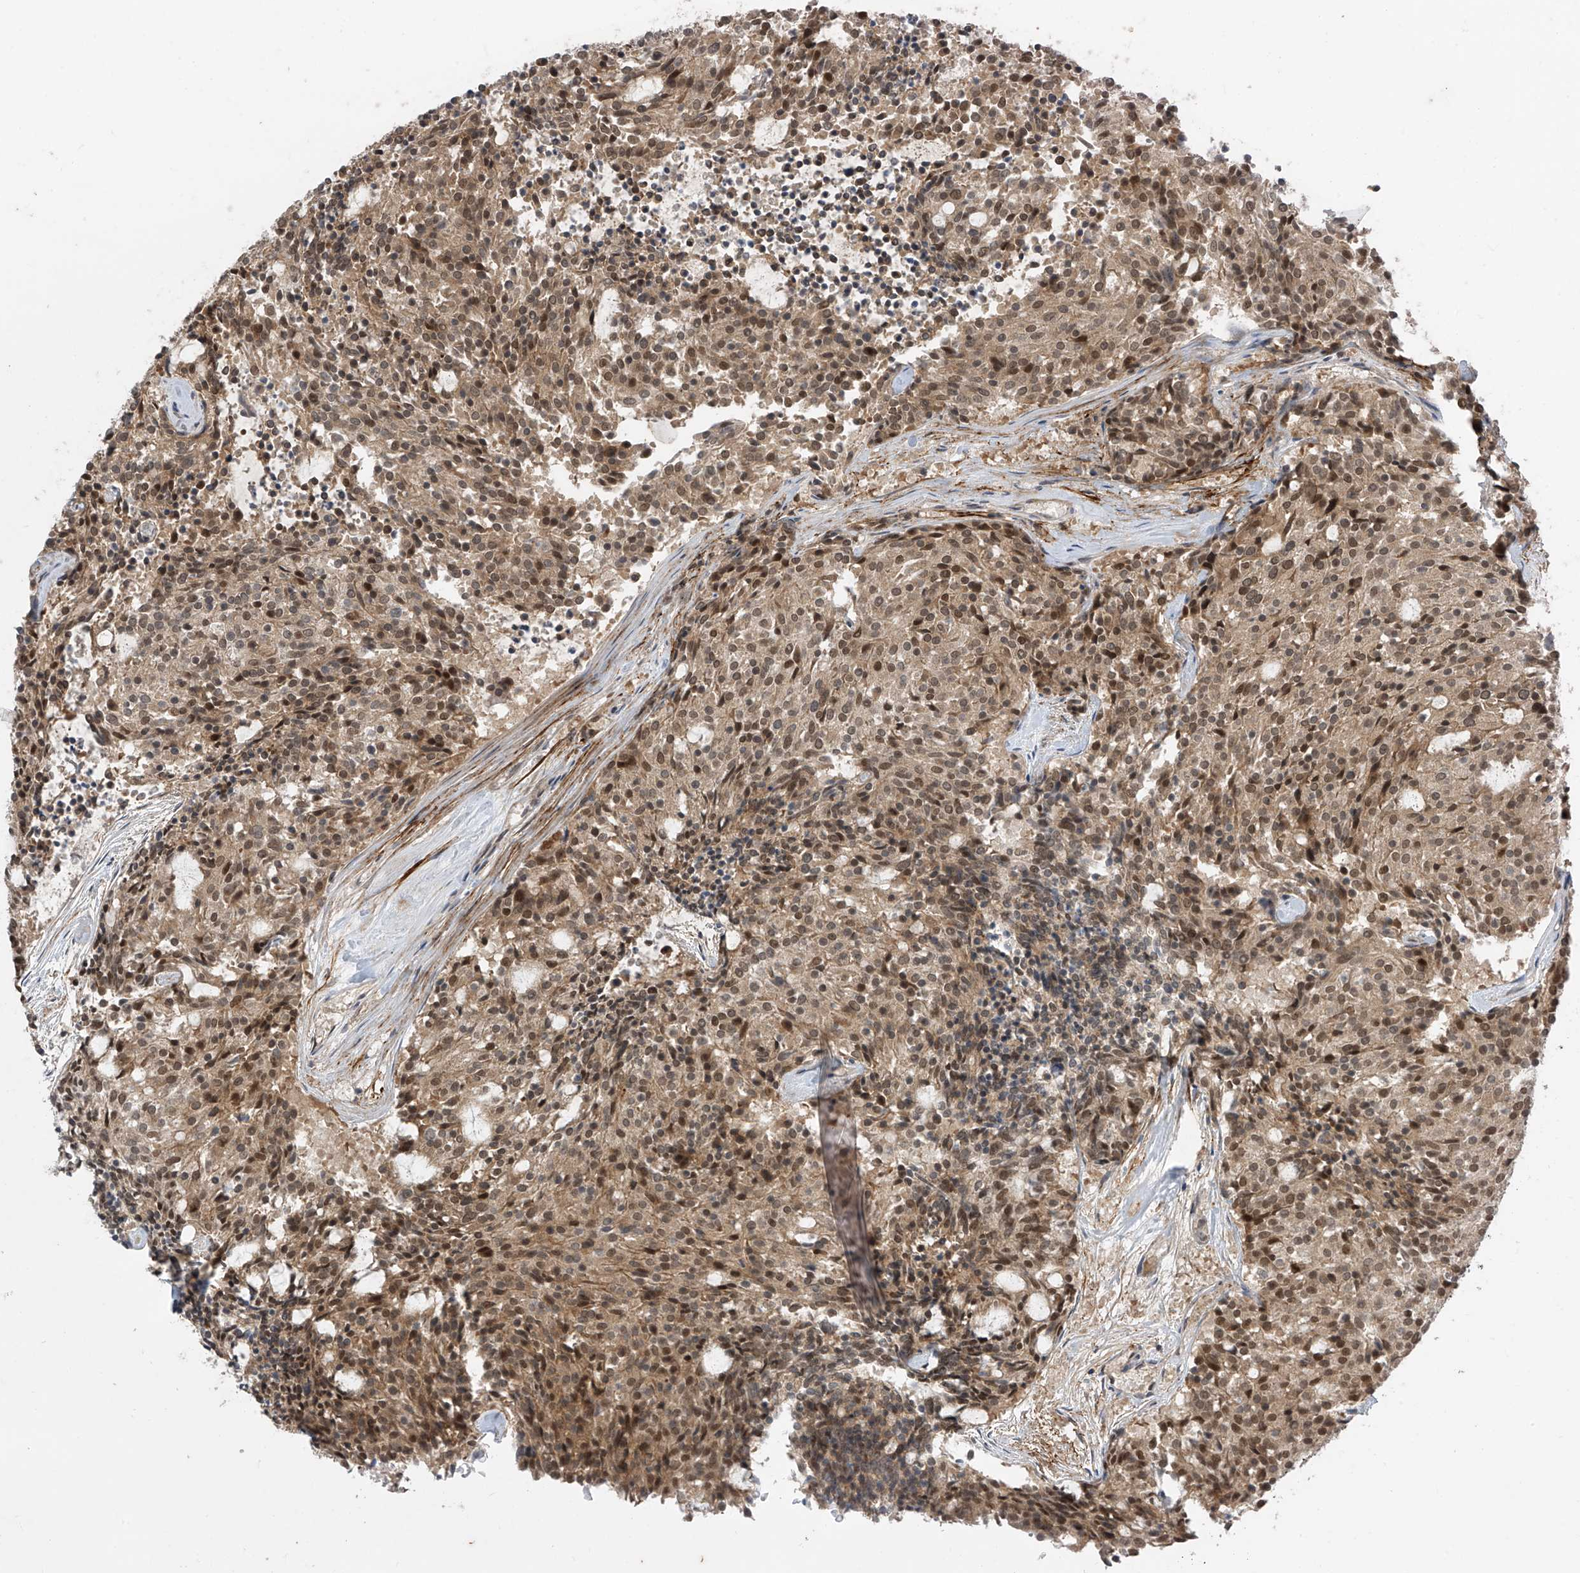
{"staining": {"intensity": "moderate", "quantity": ">75%", "location": "nuclear"}, "tissue": "carcinoid", "cell_type": "Tumor cells", "image_type": "cancer", "snomed": [{"axis": "morphology", "description": "Carcinoid, malignant, NOS"}, {"axis": "topography", "description": "Pancreas"}], "caption": "Carcinoid was stained to show a protein in brown. There is medium levels of moderate nuclear staining in about >75% of tumor cells. Ihc stains the protein of interest in brown and the nuclei are stained blue.", "gene": "LAGE3", "patient": {"sex": "female", "age": 54}}